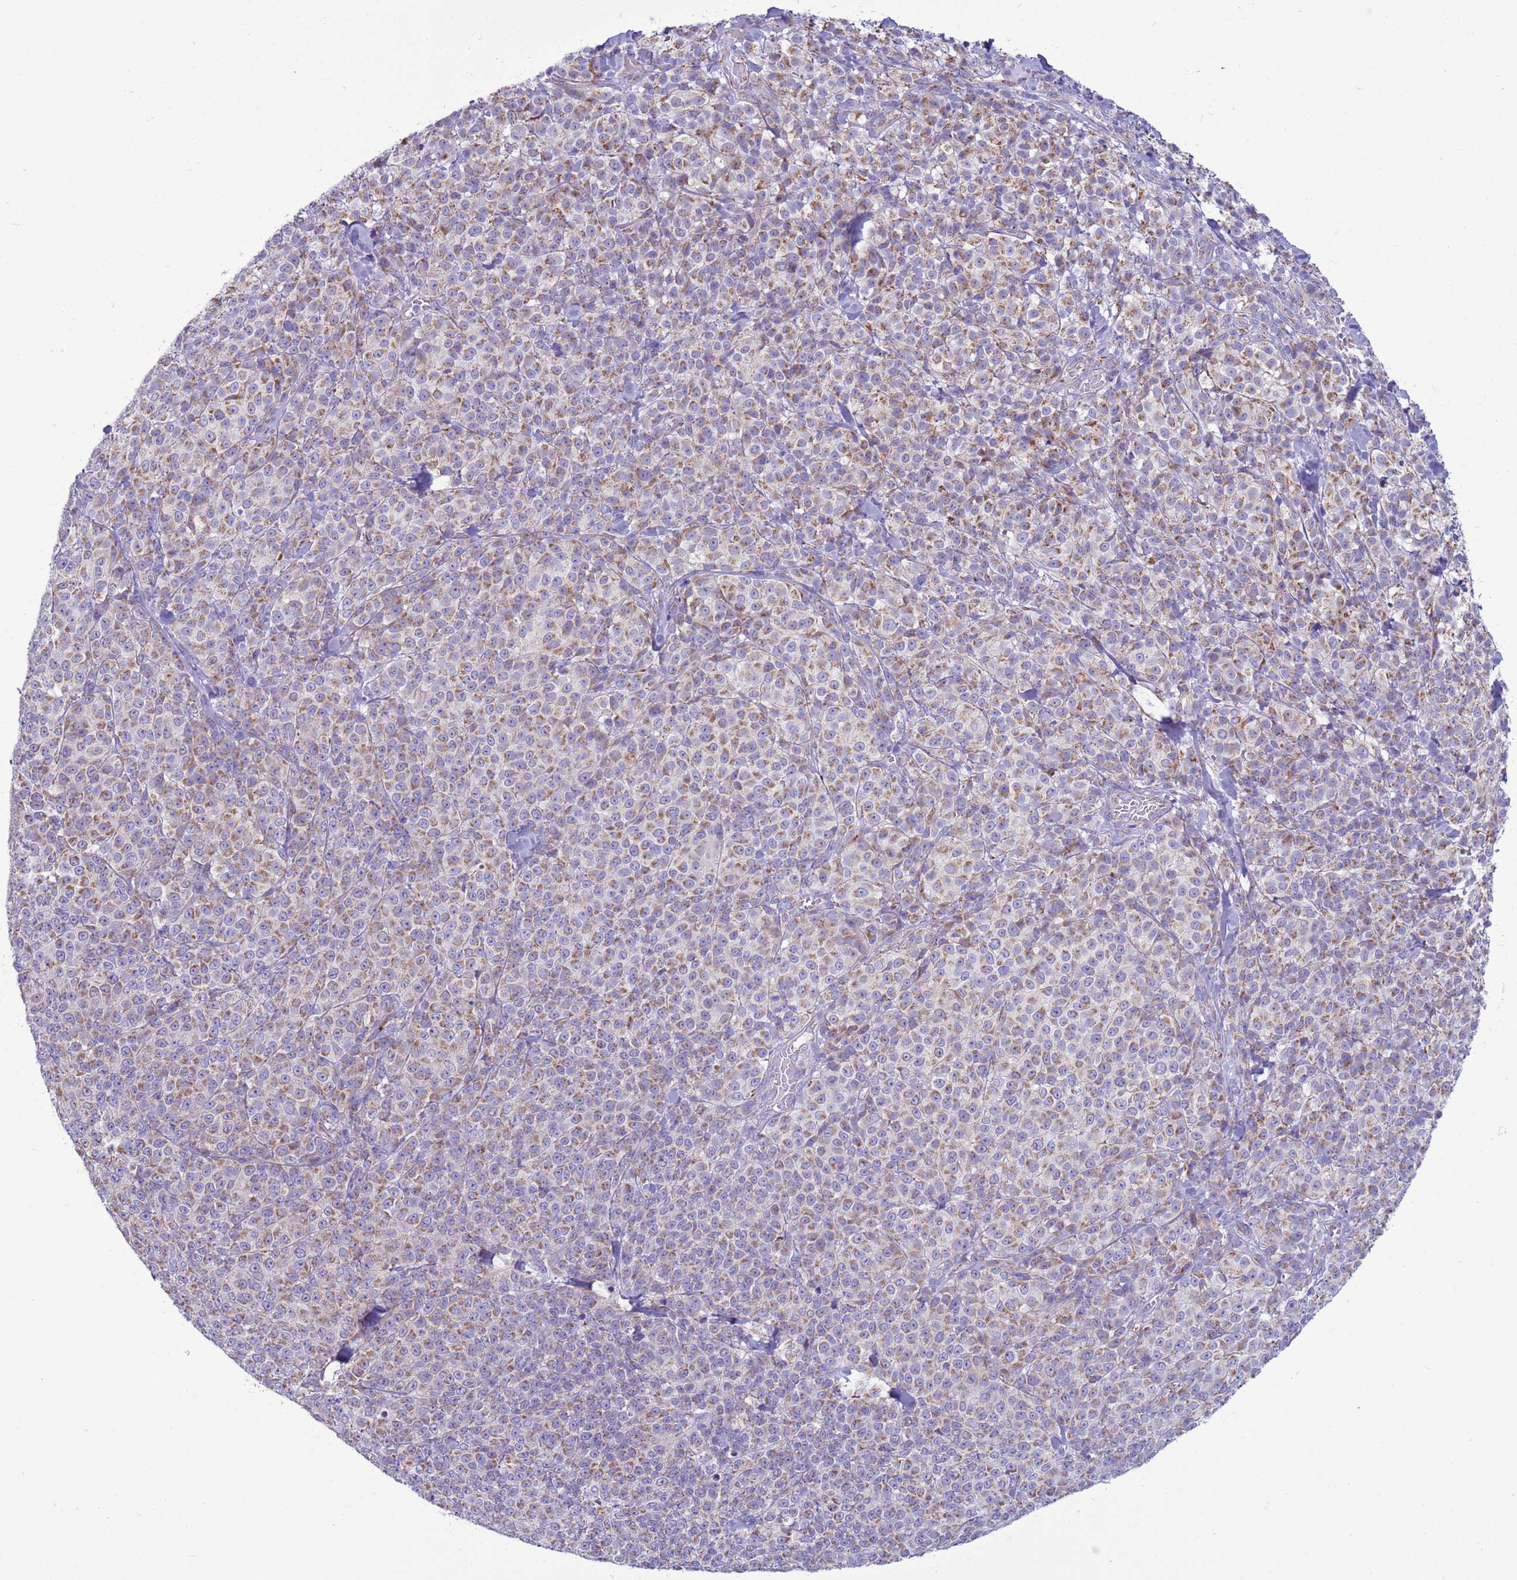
{"staining": {"intensity": "weak", "quantity": ">75%", "location": "cytoplasmic/membranous"}, "tissue": "melanoma", "cell_type": "Tumor cells", "image_type": "cancer", "snomed": [{"axis": "morphology", "description": "Normal tissue, NOS"}, {"axis": "morphology", "description": "Malignant melanoma, NOS"}, {"axis": "topography", "description": "Skin"}], "caption": "Weak cytoplasmic/membranous protein staining is identified in about >75% of tumor cells in melanoma.", "gene": "NCALD", "patient": {"sex": "female", "age": 34}}